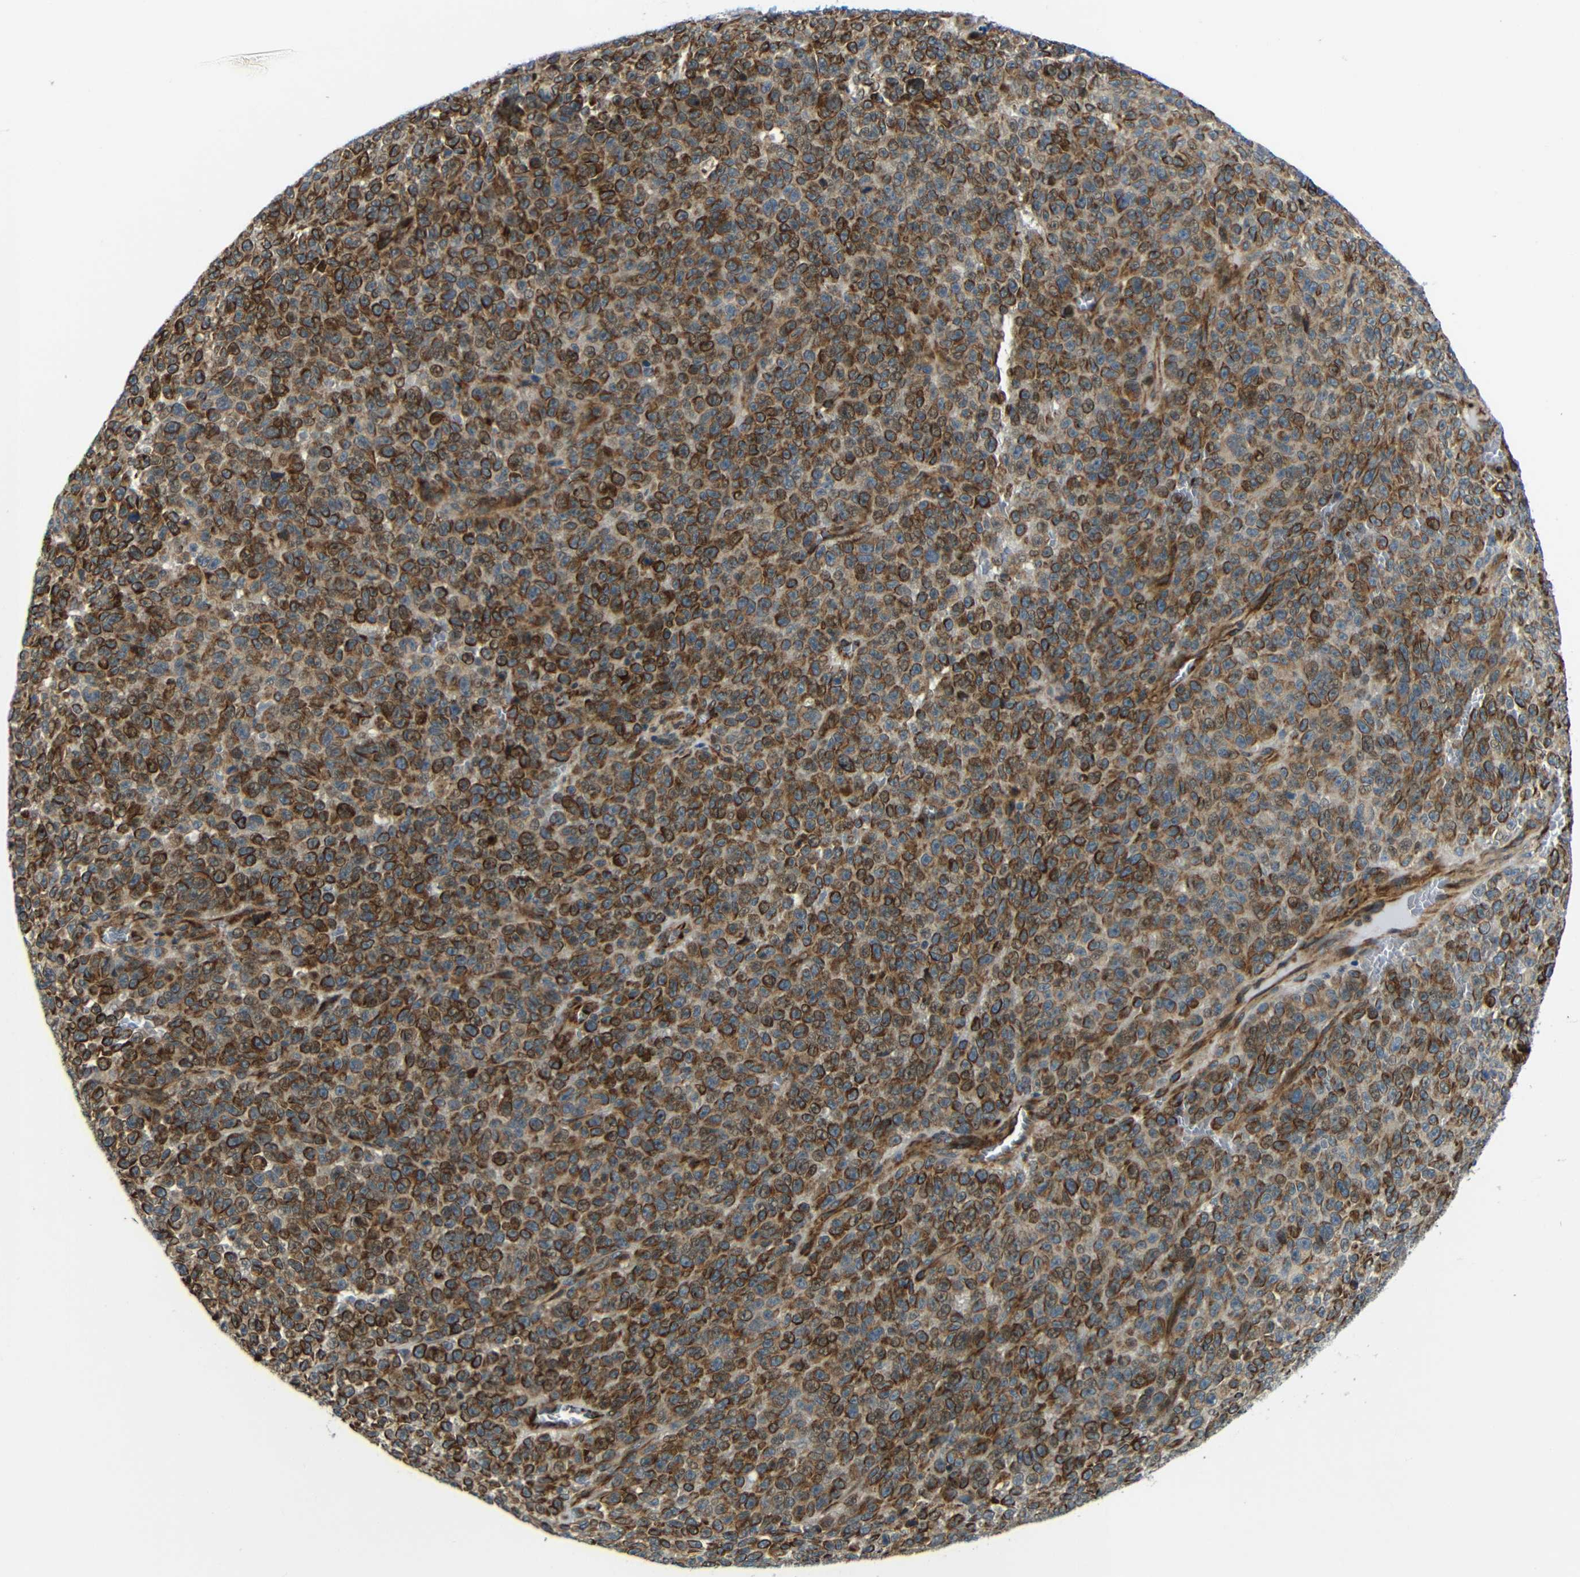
{"staining": {"intensity": "moderate", "quantity": ">75%", "location": "cytoplasmic/membranous"}, "tissue": "melanoma", "cell_type": "Tumor cells", "image_type": "cancer", "snomed": [{"axis": "morphology", "description": "Malignant melanoma, NOS"}, {"axis": "topography", "description": "Skin"}], "caption": "Protein analysis of melanoma tissue reveals moderate cytoplasmic/membranous staining in approximately >75% of tumor cells.", "gene": "SYDE1", "patient": {"sex": "female", "age": 82}}